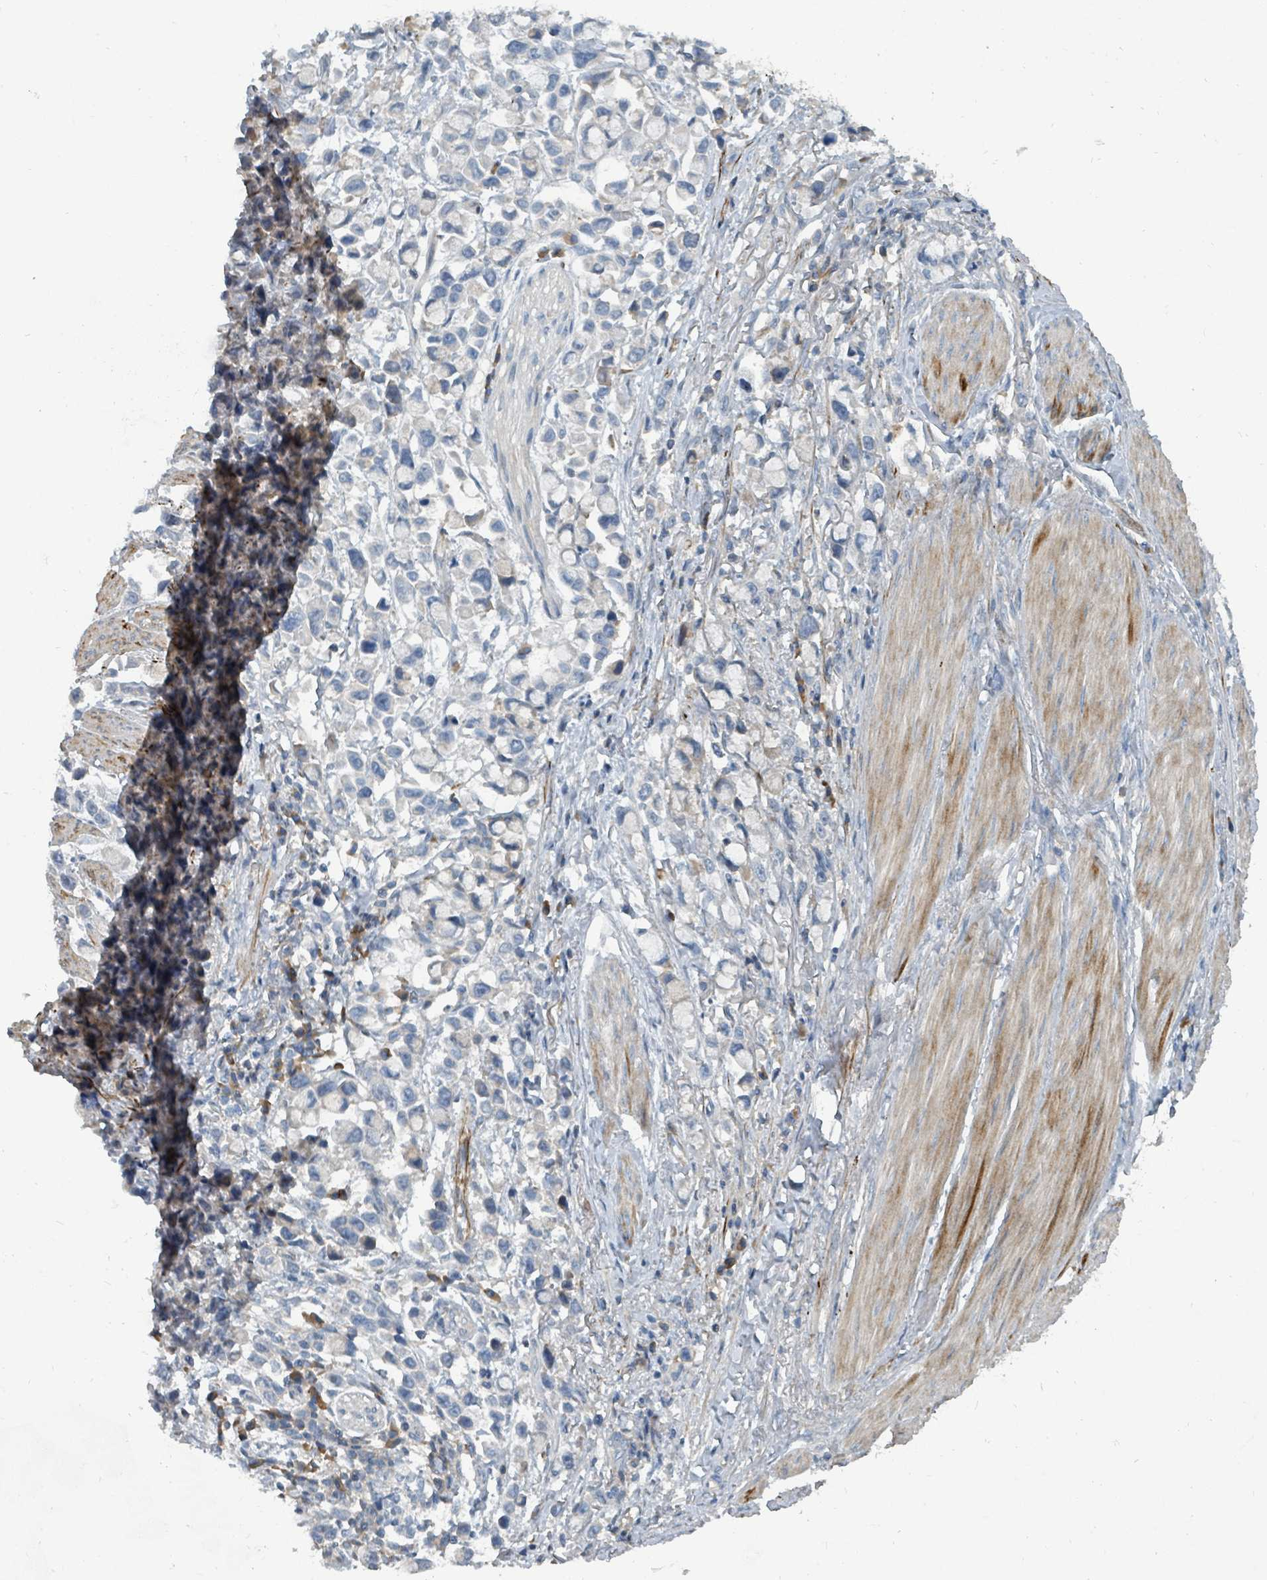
{"staining": {"intensity": "negative", "quantity": "none", "location": "none"}, "tissue": "stomach cancer", "cell_type": "Tumor cells", "image_type": "cancer", "snomed": [{"axis": "morphology", "description": "Adenocarcinoma, NOS"}, {"axis": "topography", "description": "Stomach"}], "caption": "Immunohistochemistry histopathology image of neoplastic tissue: human stomach adenocarcinoma stained with DAB (3,3'-diaminobenzidine) displays no significant protein positivity in tumor cells. Nuclei are stained in blue.", "gene": "SLC44A5", "patient": {"sex": "female", "age": 81}}